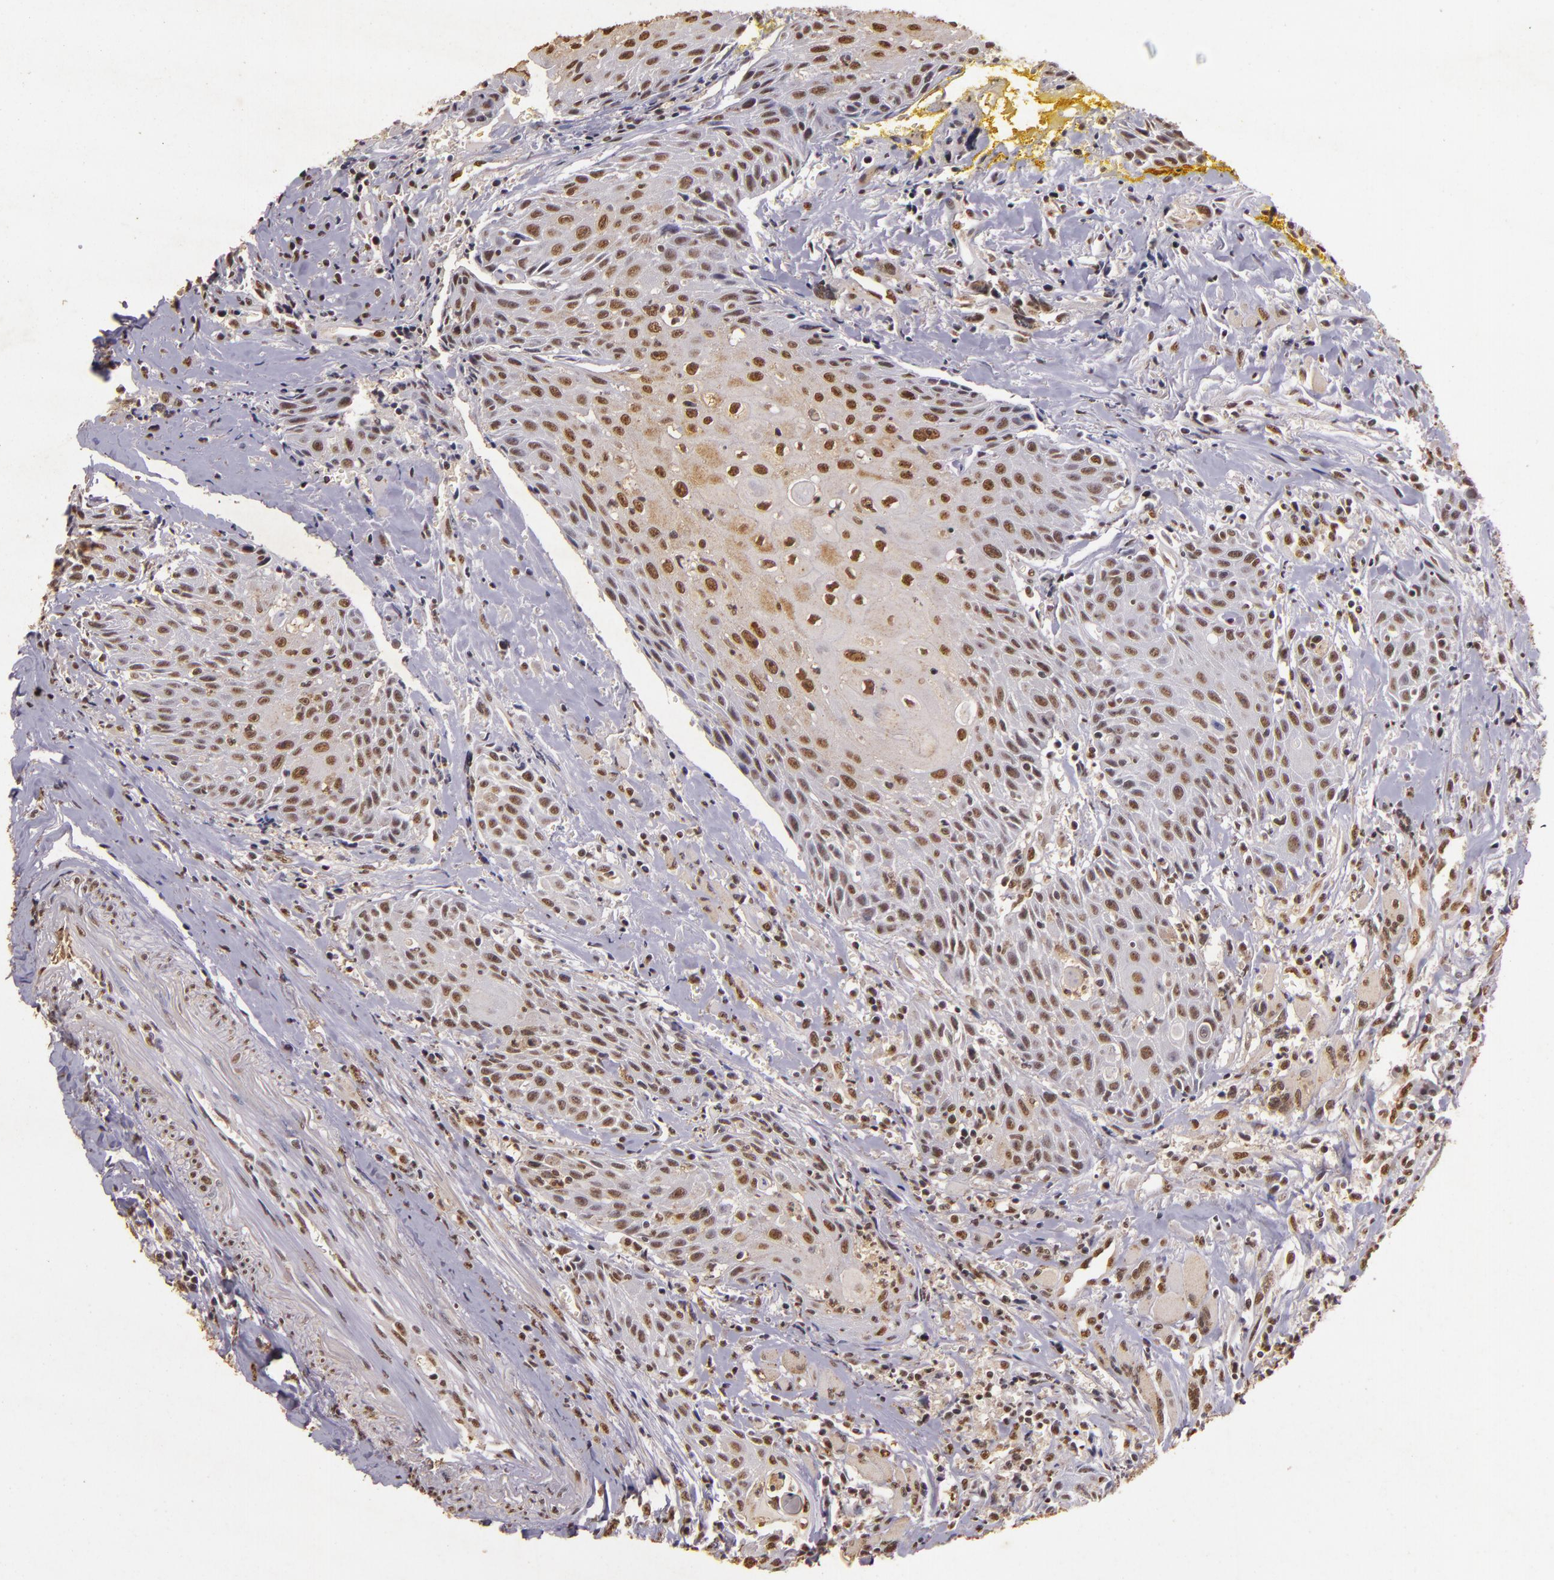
{"staining": {"intensity": "moderate", "quantity": "25%-75%", "location": "nuclear"}, "tissue": "head and neck cancer", "cell_type": "Tumor cells", "image_type": "cancer", "snomed": [{"axis": "morphology", "description": "Squamous cell carcinoma, NOS"}, {"axis": "topography", "description": "Oral tissue"}, {"axis": "topography", "description": "Head-Neck"}], "caption": "Protein positivity by immunohistochemistry (IHC) shows moderate nuclear expression in approximately 25%-75% of tumor cells in squamous cell carcinoma (head and neck).", "gene": "CBX3", "patient": {"sex": "female", "age": 82}}